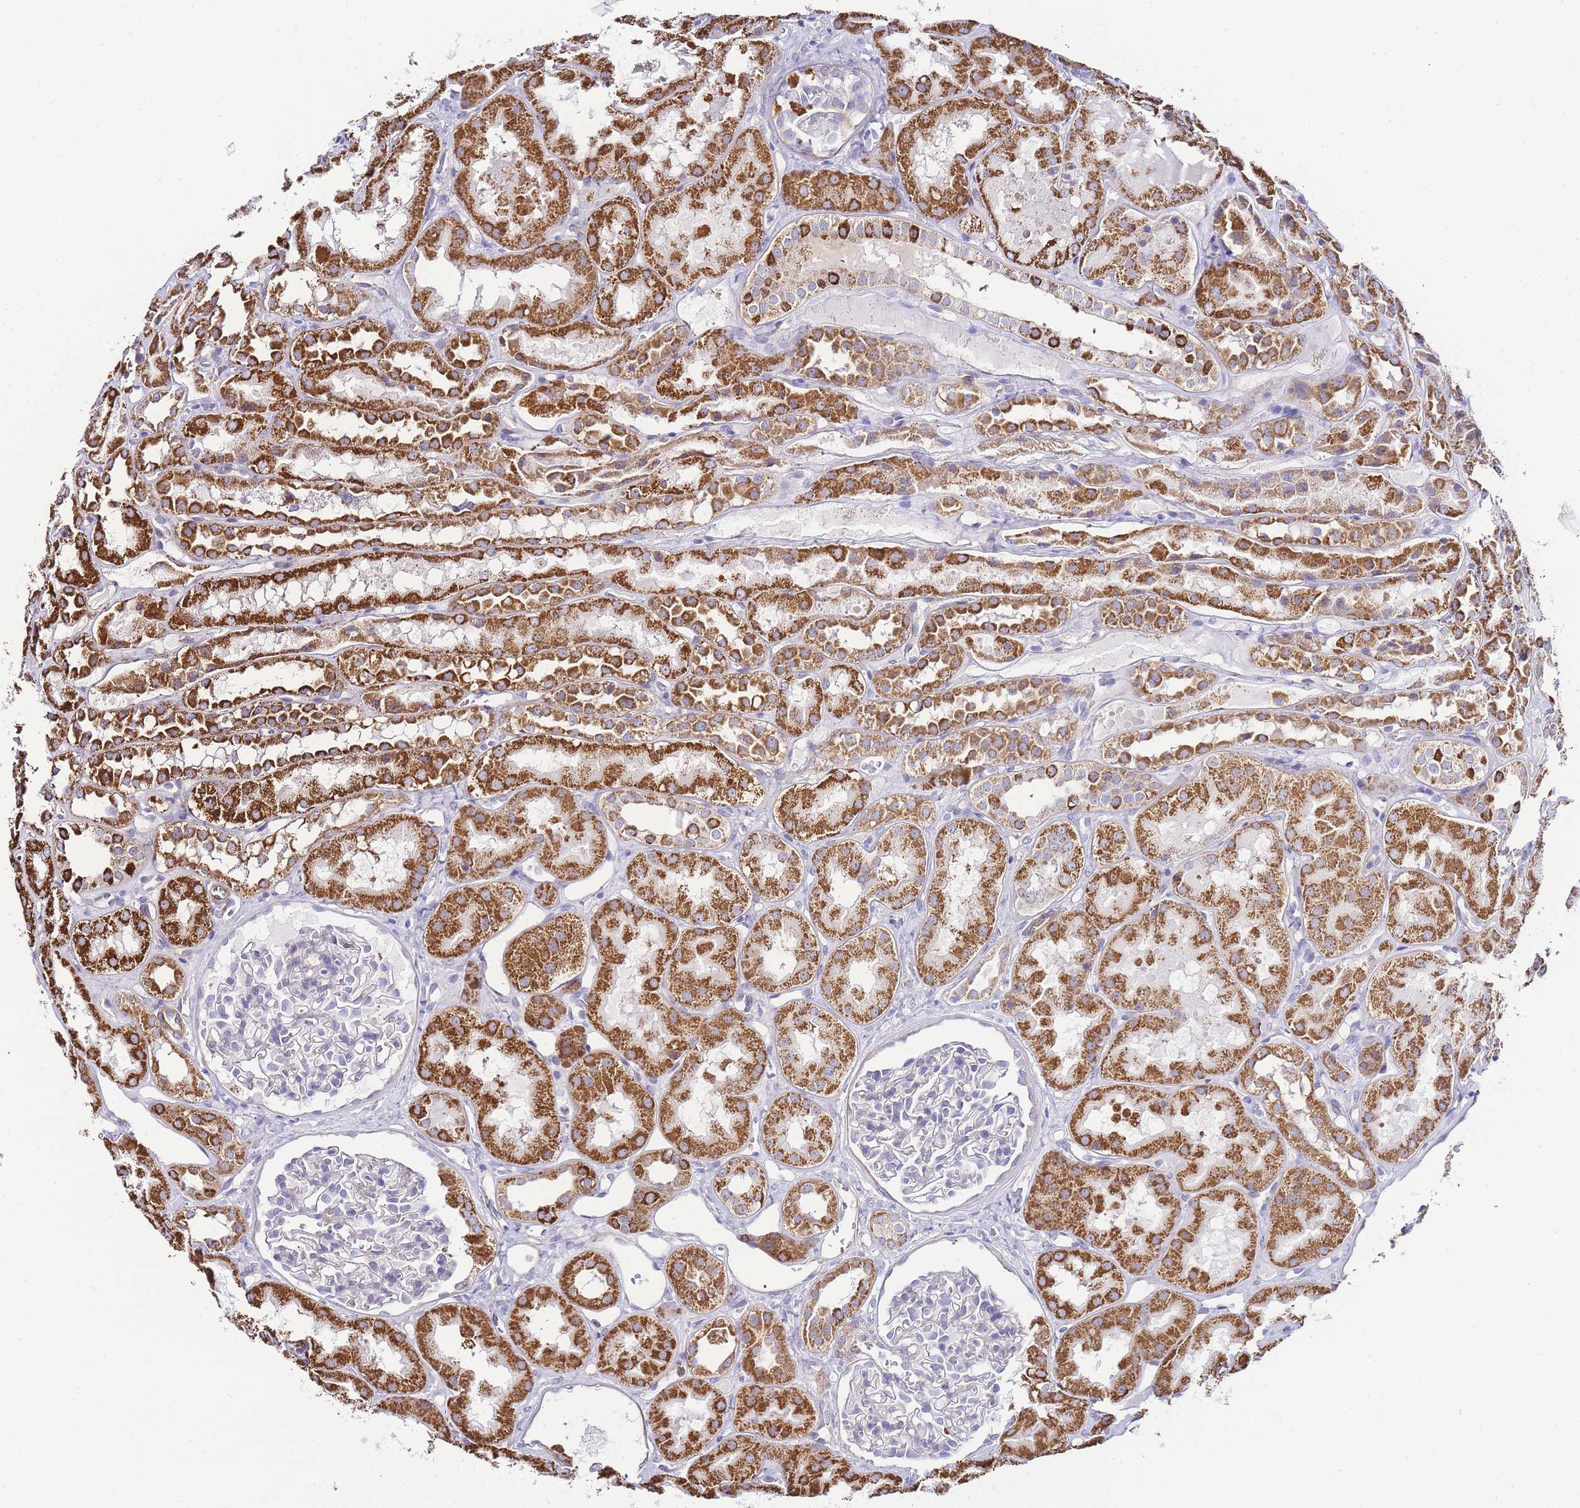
{"staining": {"intensity": "negative", "quantity": "none", "location": "none"}, "tissue": "kidney", "cell_type": "Cells in glomeruli", "image_type": "normal", "snomed": [{"axis": "morphology", "description": "Normal tissue, NOS"}, {"axis": "topography", "description": "Kidney"}], "caption": "Immunohistochemistry (IHC) histopathology image of normal kidney: kidney stained with DAB (3,3'-diaminobenzidine) exhibits no significant protein expression in cells in glomeruli. The staining is performed using DAB brown chromogen with nuclei counter-stained in using hematoxylin.", "gene": "PDCD7", "patient": {"sex": "male", "age": 16}}